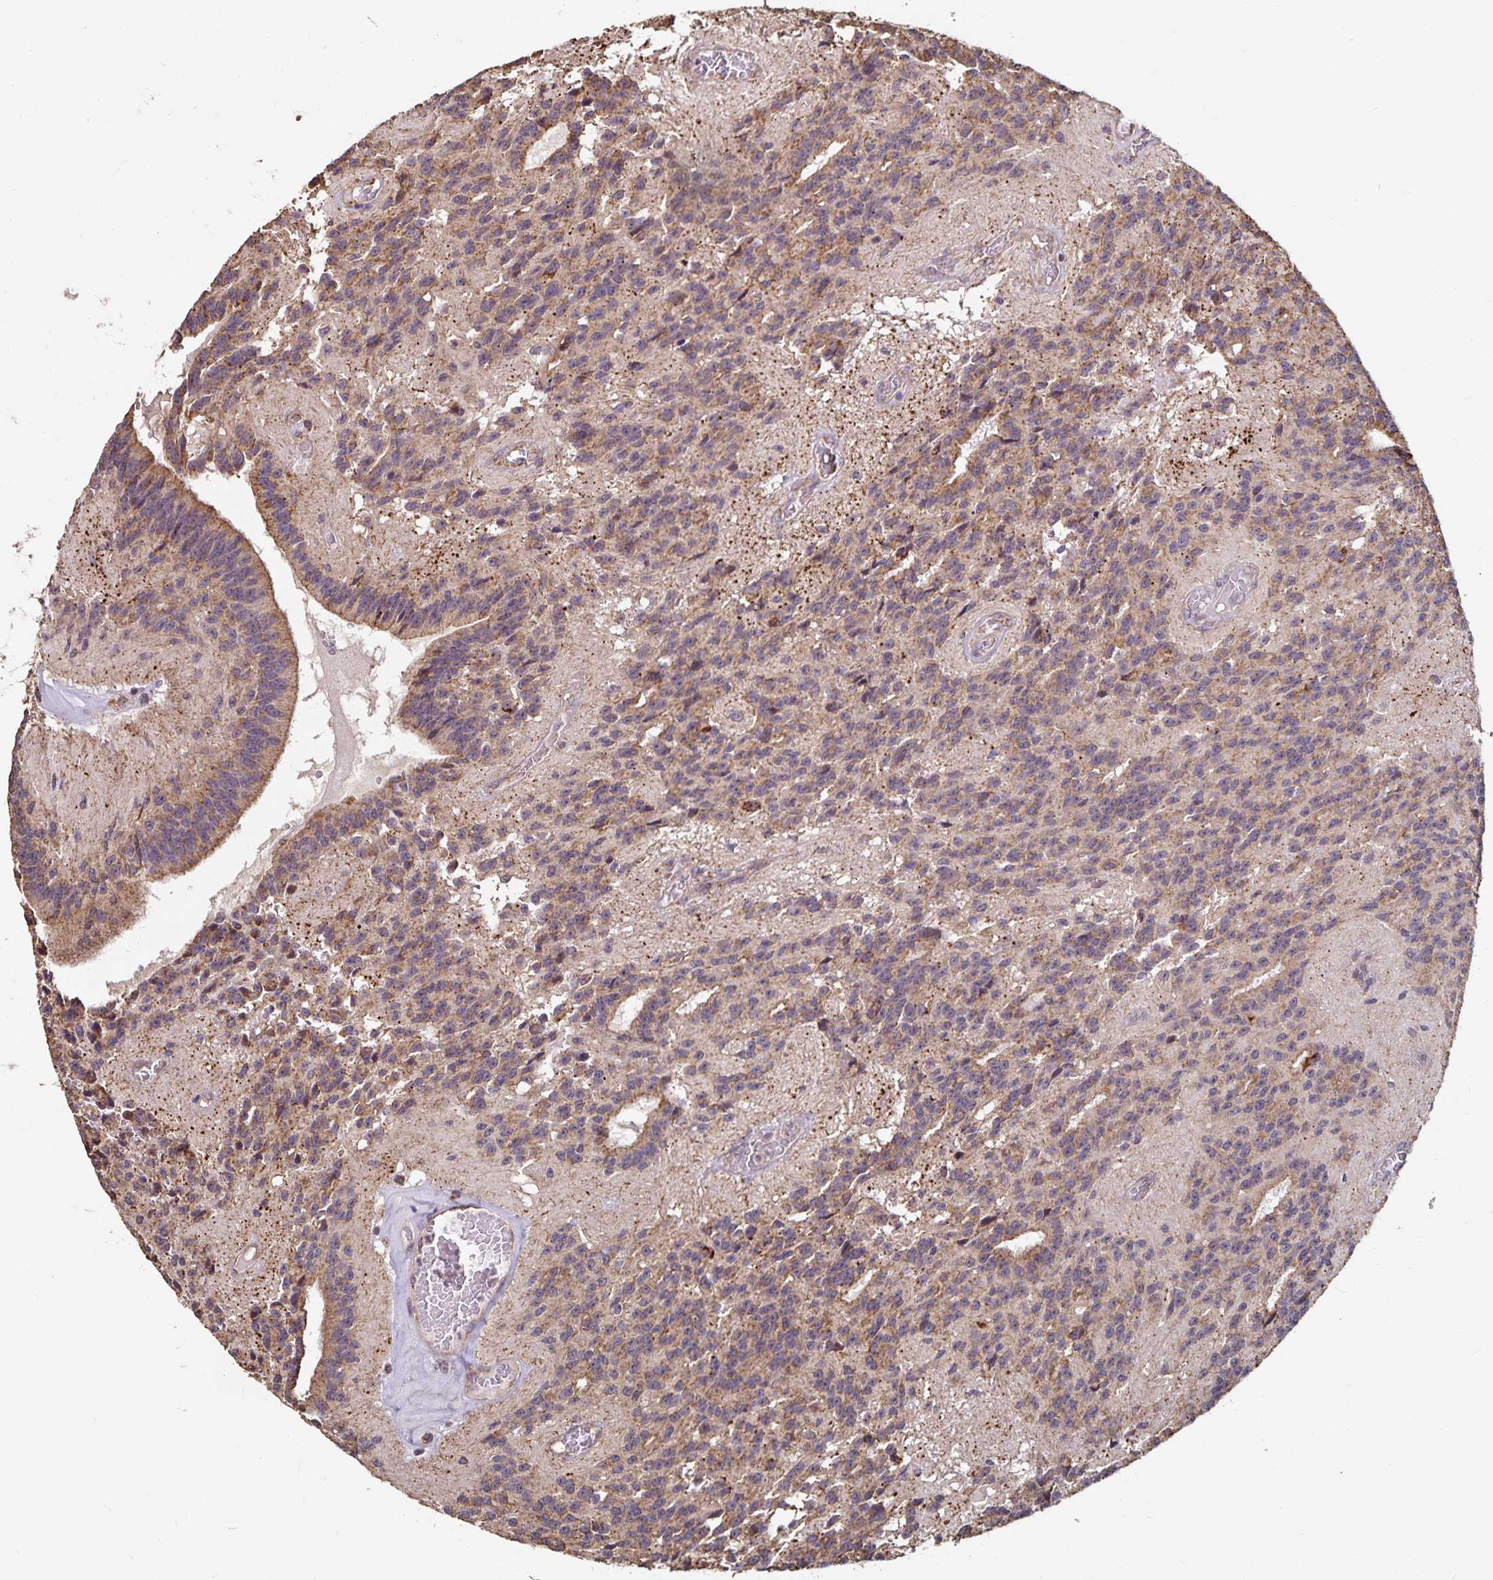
{"staining": {"intensity": "weak", "quantity": "25%-75%", "location": "cytoplasmic/membranous"}, "tissue": "glioma", "cell_type": "Tumor cells", "image_type": "cancer", "snomed": [{"axis": "morphology", "description": "Glioma, malignant, Low grade"}, {"axis": "topography", "description": "Brain"}], "caption": "The histopathology image displays staining of glioma, revealing weak cytoplasmic/membranous protein positivity (brown color) within tumor cells. The staining is performed using DAB (3,3'-diaminobenzidine) brown chromogen to label protein expression. The nuclei are counter-stained blue using hematoxylin.", "gene": "EMC10", "patient": {"sex": "male", "age": 31}}